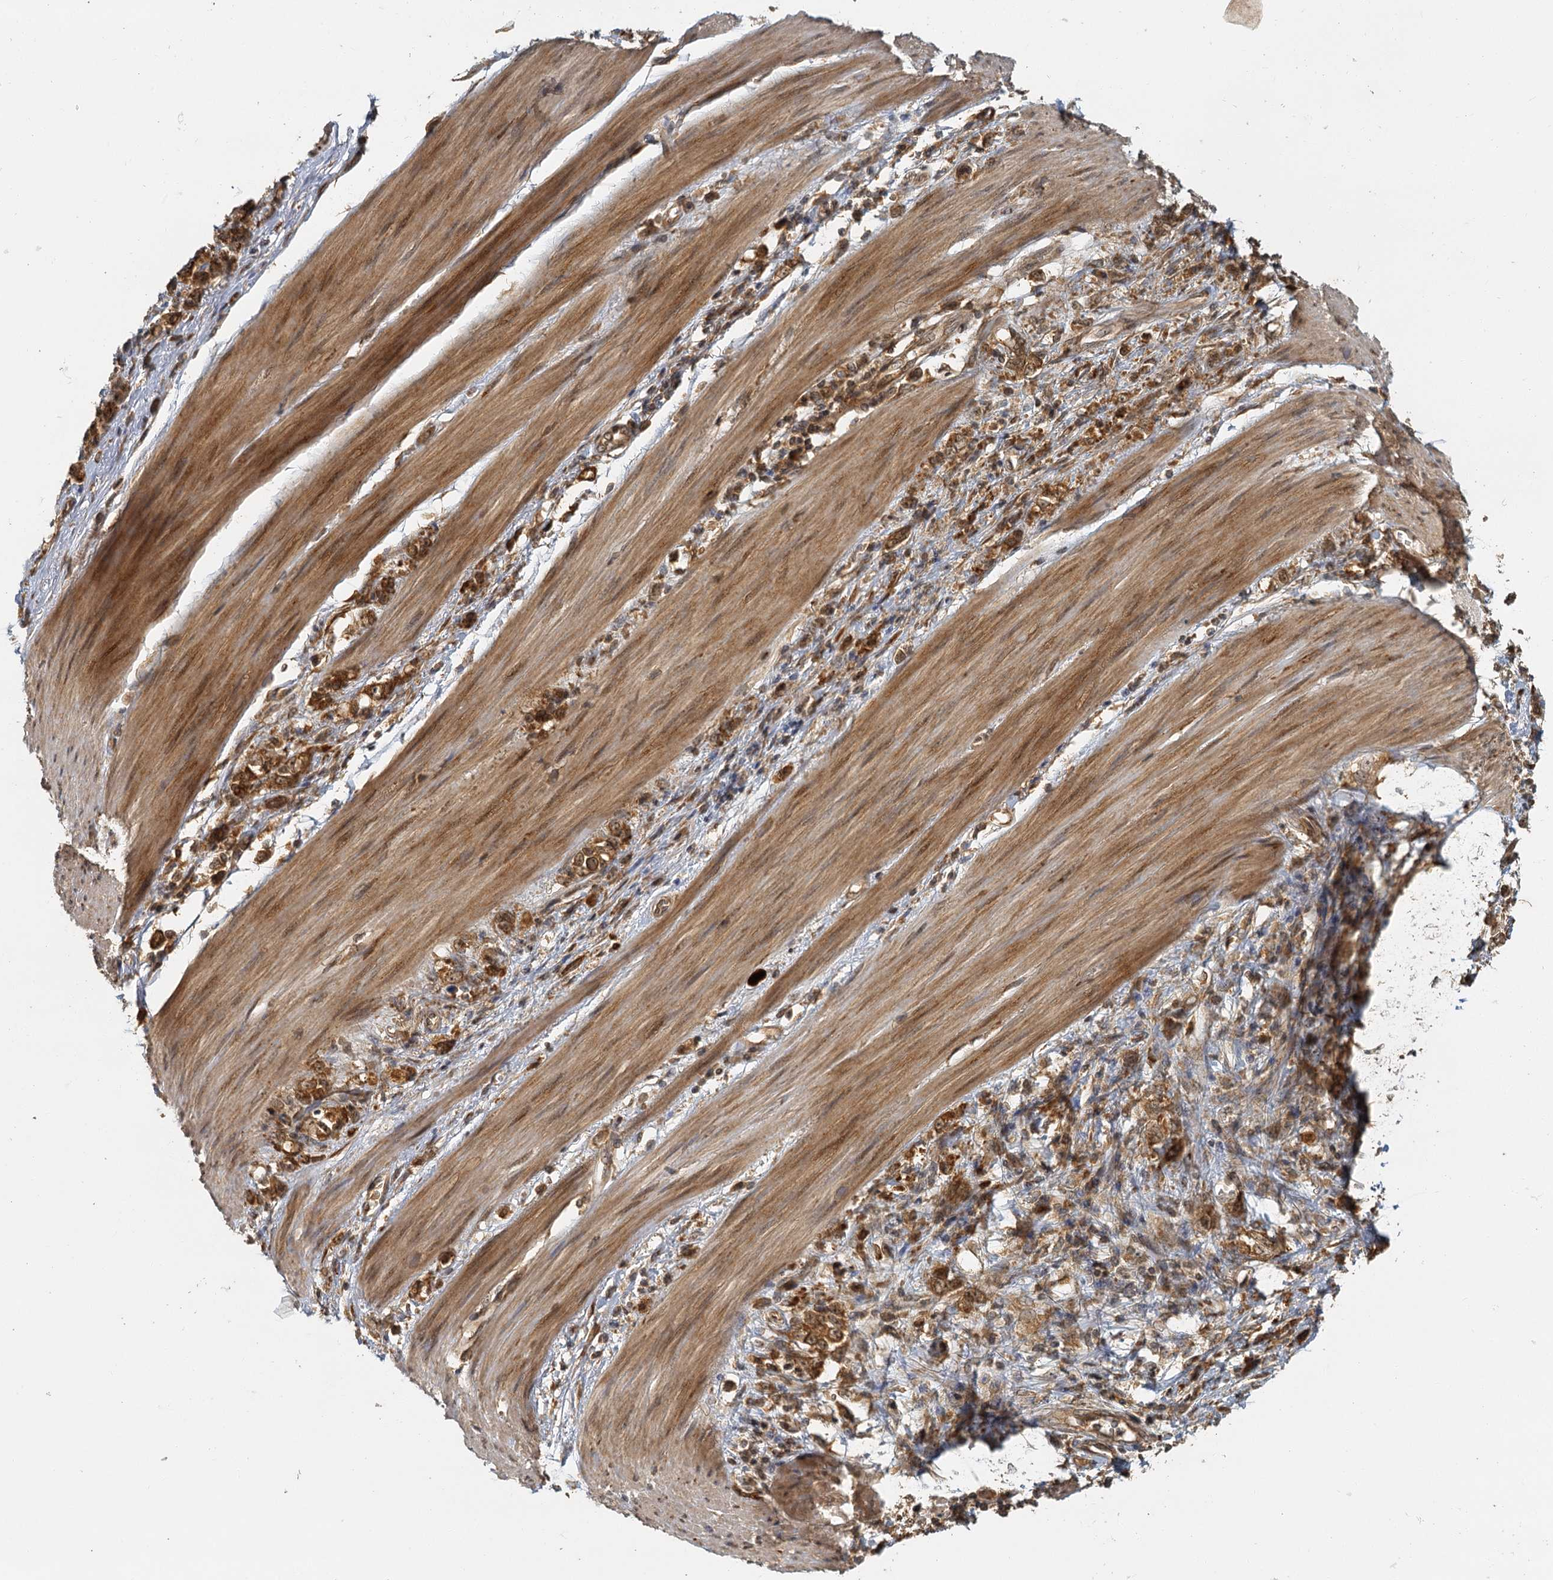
{"staining": {"intensity": "strong", "quantity": ">75%", "location": "cytoplasmic/membranous"}, "tissue": "stomach cancer", "cell_type": "Tumor cells", "image_type": "cancer", "snomed": [{"axis": "morphology", "description": "Adenocarcinoma, NOS"}, {"axis": "topography", "description": "Stomach"}], "caption": "Immunohistochemical staining of human stomach adenocarcinoma exhibits high levels of strong cytoplasmic/membranous protein staining in approximately >75% of tumor cells.", "gene": "ZNF549", "patient": {"sex": "female", "age": 76}}